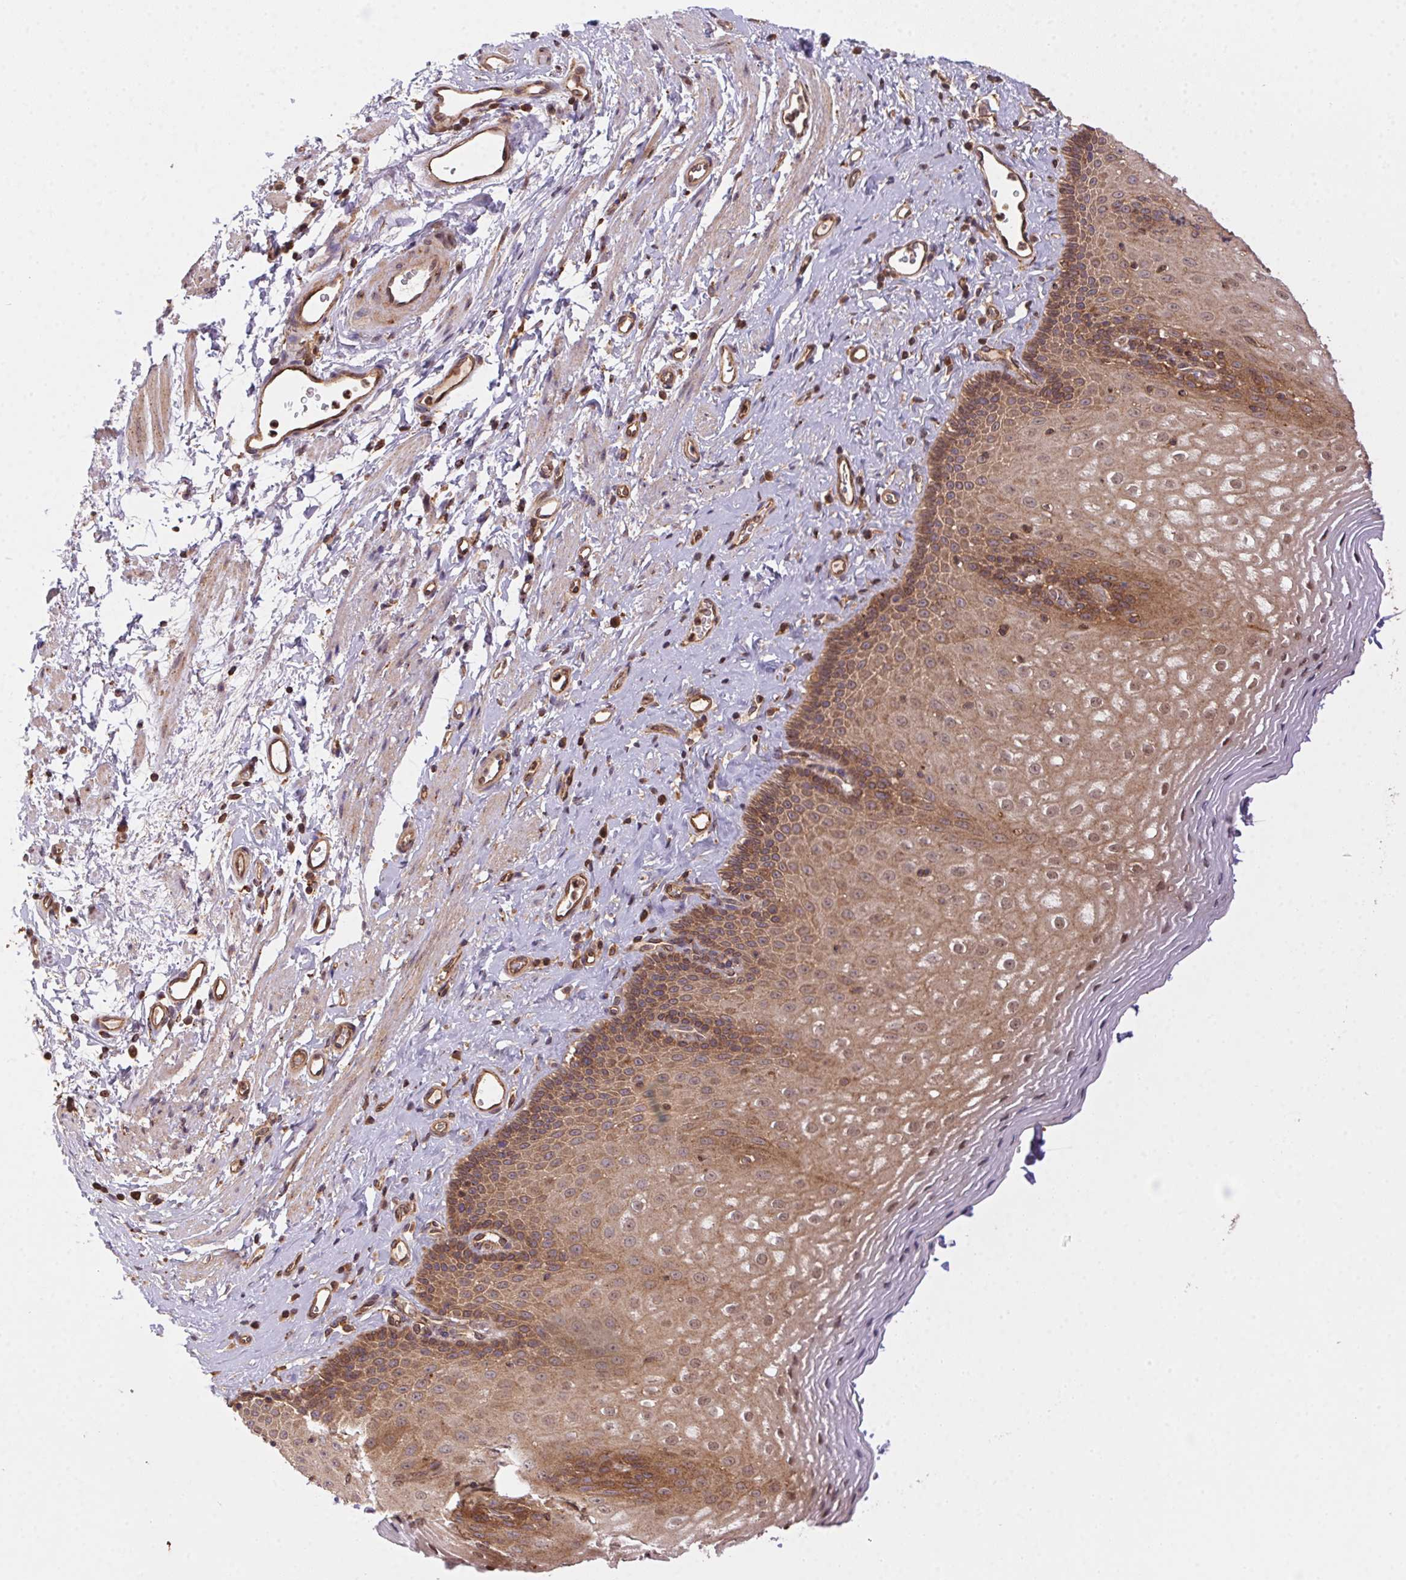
{"staining": {"intensity": "moderate", "quantity": "25%-75%", "location": "cytoplasmic/membranous,nuclear"}, "tissue": "esophagus", "cell_type": "Squamous epithelial cells", "image_type": "normal", "snomed": [{"axis": "morphology", "description": "Normal tissue, NOS"}, {"axis": "topography", "description": "Esophagus"}], "caption": "Immunohistochemistry (IHC) (DAB) staining of unremarkable esophagus displays moderate cytoplasmic/membranous,nuclear protein staining in approximately 25%-75% of squamous epithelial cells. The protein of interest is stained brown, and the nuclei are stained in blue (DAB IHC with brightfield microscopy, high magnification).", "gene": "MEX3D", "patient": {"sex": "female", "age": 68}}